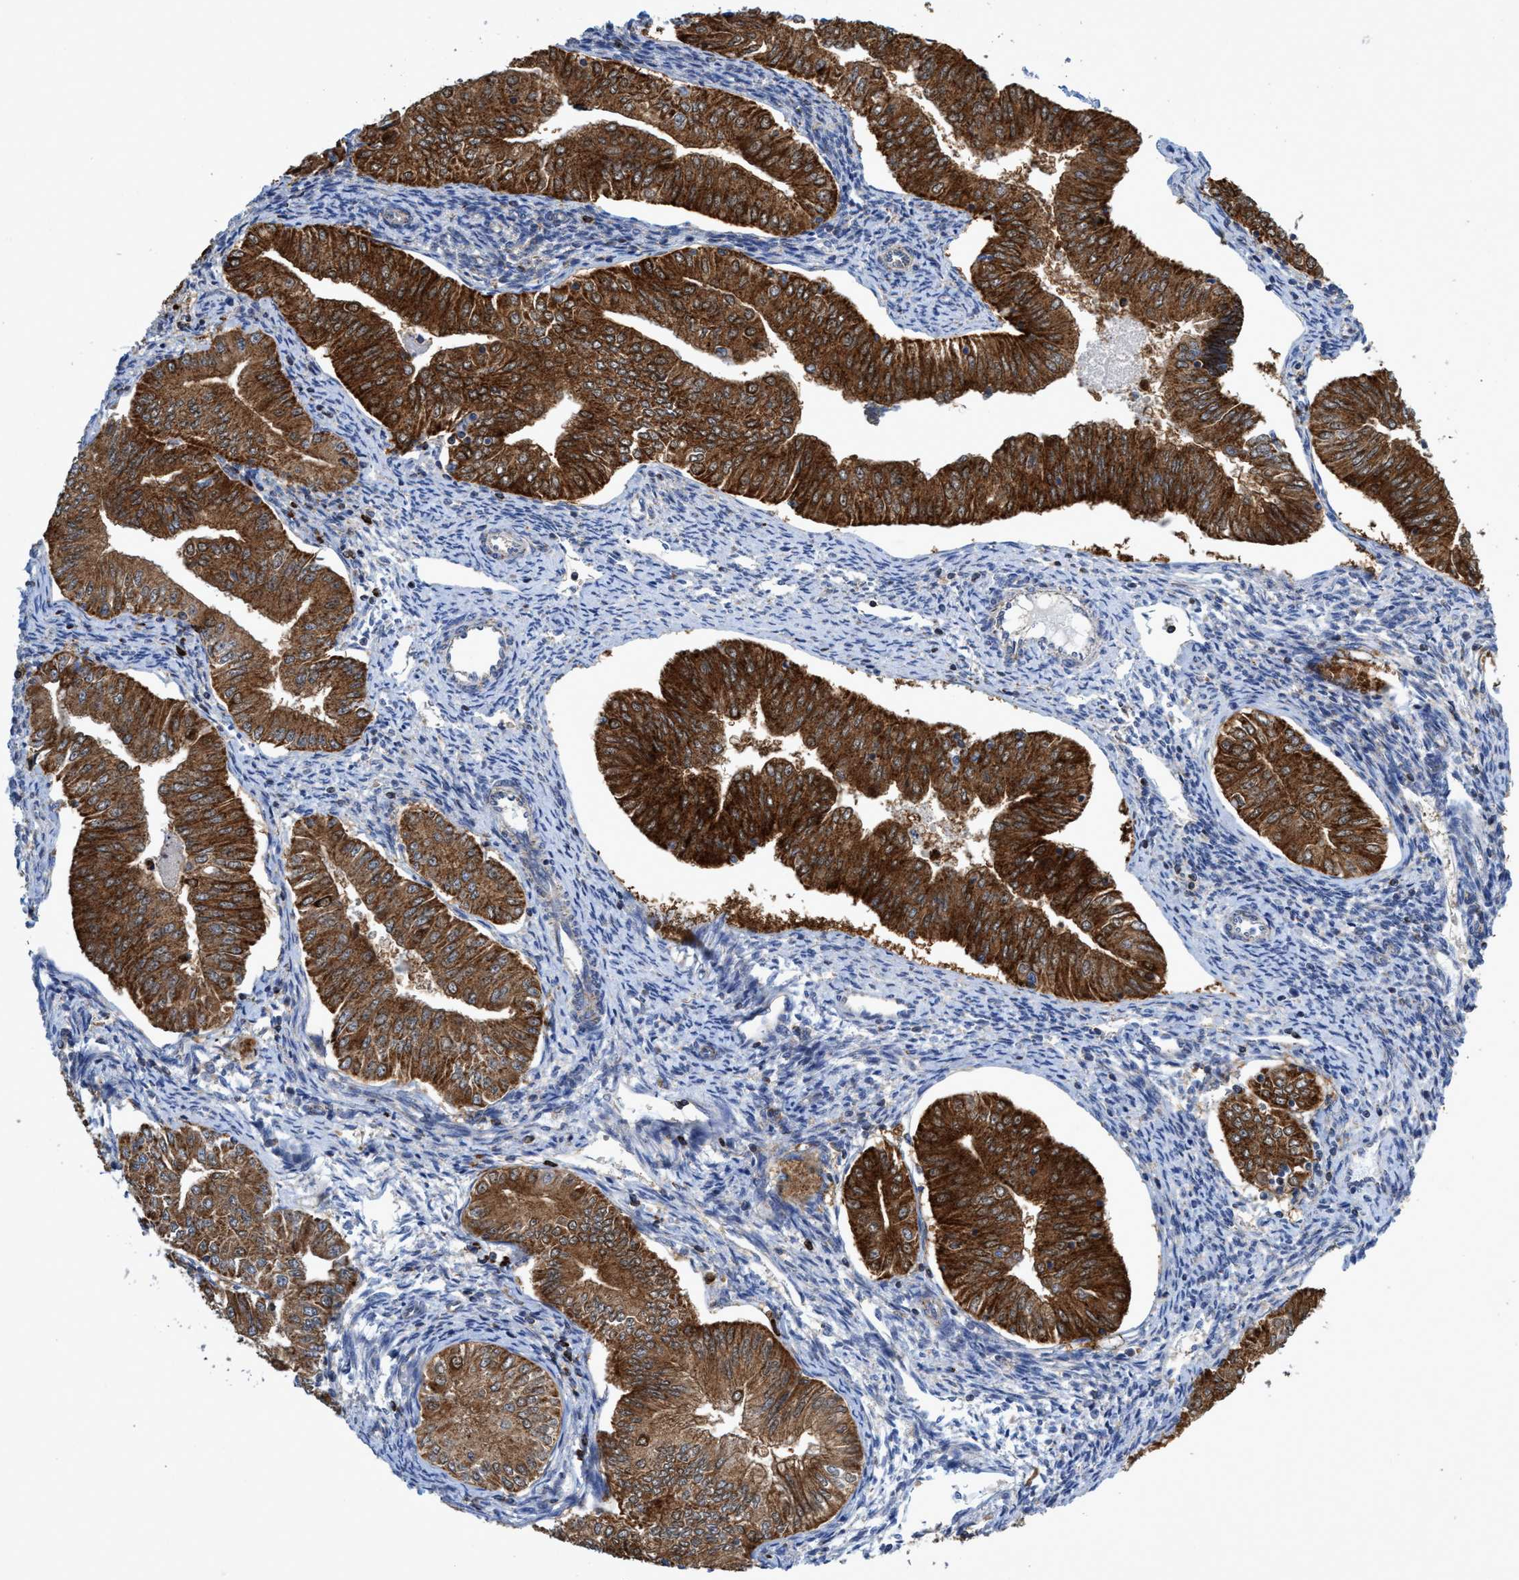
{"staining": {"intensity": "strong", "quantity": ">75%", "location": "cytoplasmic/membranous"}, "tissue": "endometrial cancer", "cell_type": "Tumor cells", "image_type": "cancer", "snomed": [{"axis": "morphology", "description": "Normal tissue, NOS"}, {"axis": "morphology", "description": "Adenocarcinoma, NOS"}, {"axis": "topography", "description": "Endometrium"}], "caption": "Endometrial adenocarcinoma stained with a protein marker shows strong staining in tumor cells.", "gene": "CRYZ", "patient": {"sex": "female", "age": 53}}